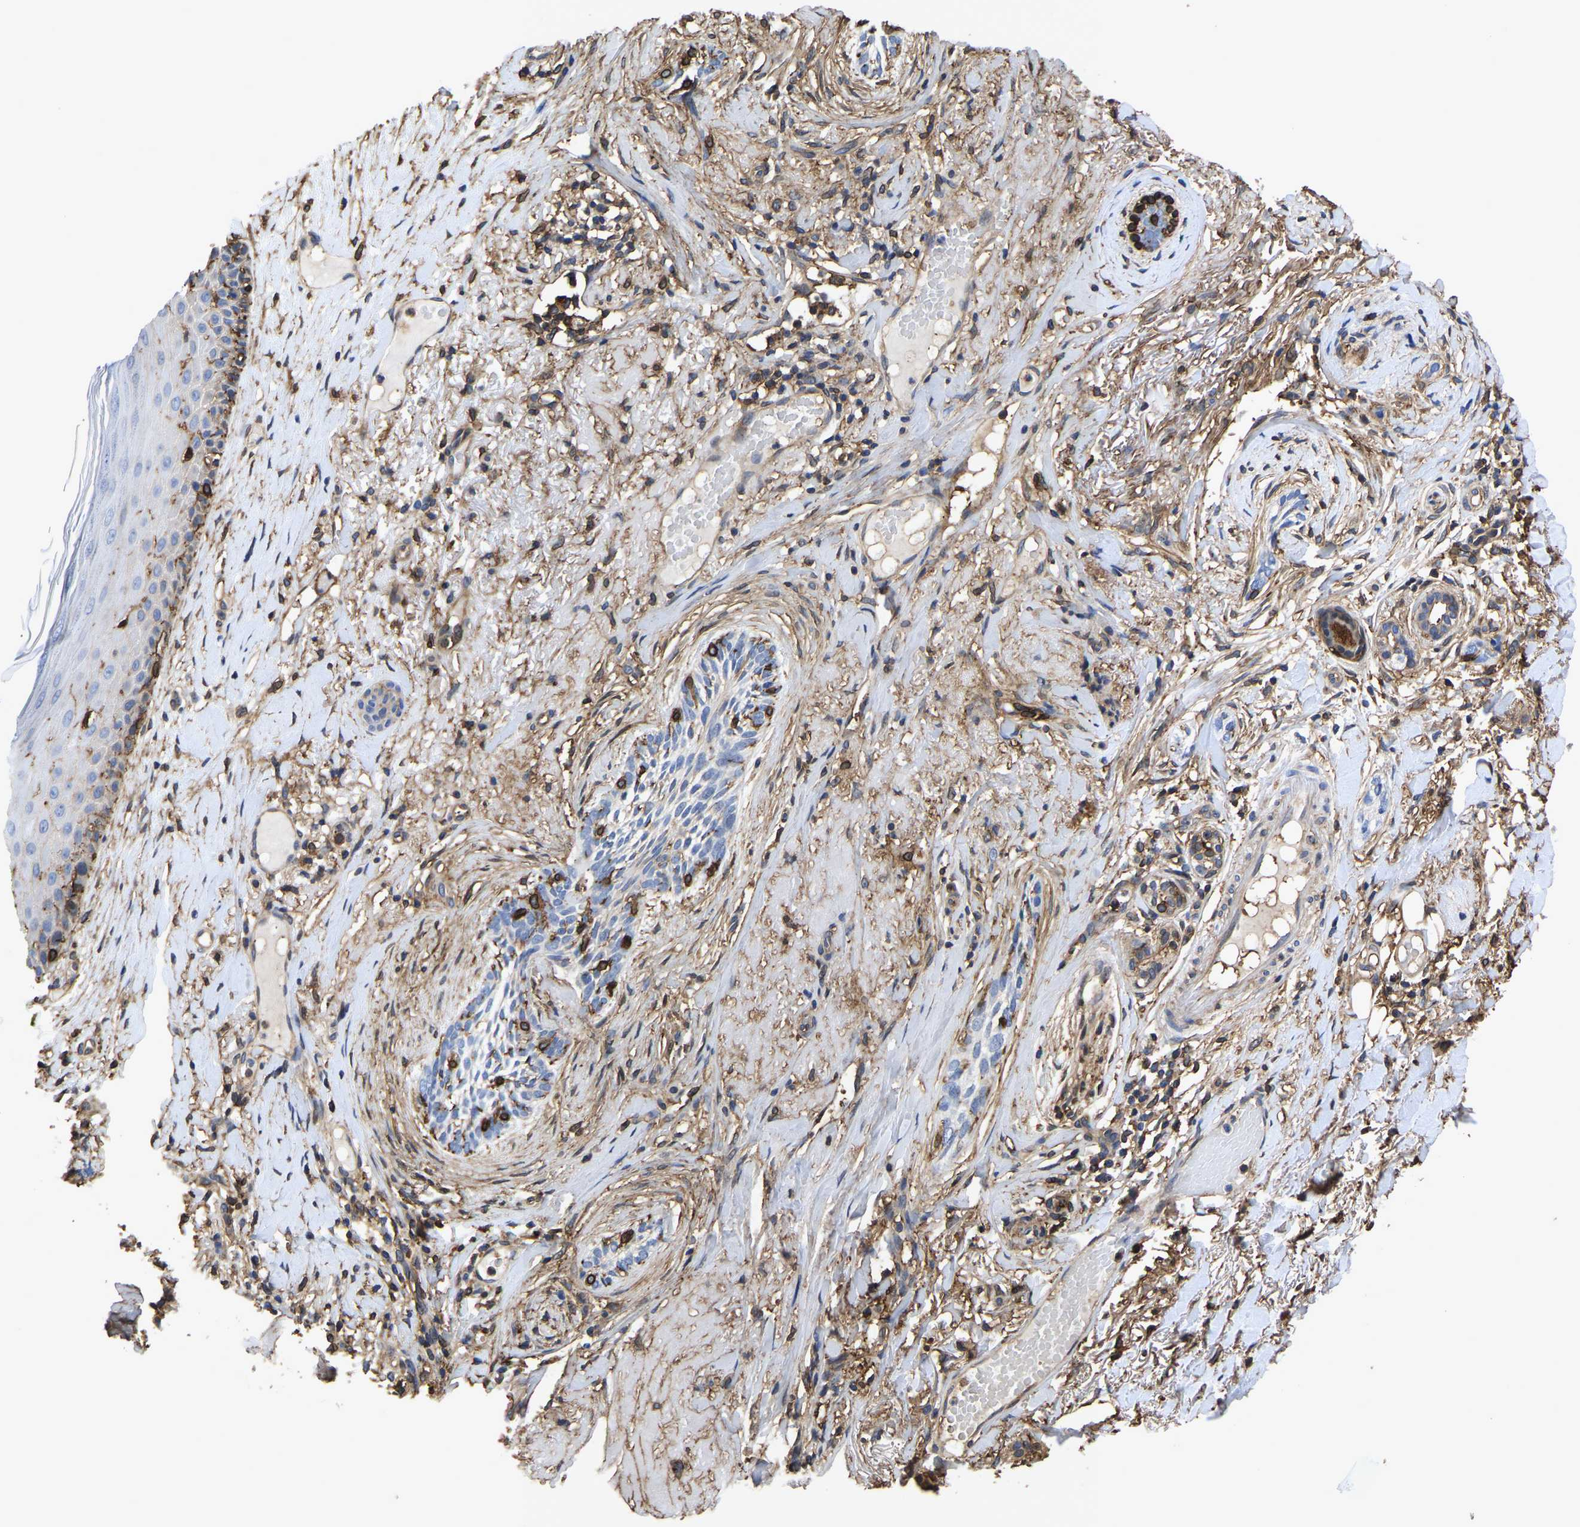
{"staining": {"intensity": "negative", "quantity": "none", "location": "none"}, "tissue": "skin cancer", "cell_type": "Tumor cells", "image_type": "cancer", "snomed": [{"axis": "morphology", "description": "Basal cell carcinoma"}, {"axis": "topography", "description": "Skin"}], "caption": "Immunohistochemistry (IHC) of skin cancer demonstrates no positivity in tumor cells.", "gene": "LIF", "patient": {"sex": "female", "age": 88}}